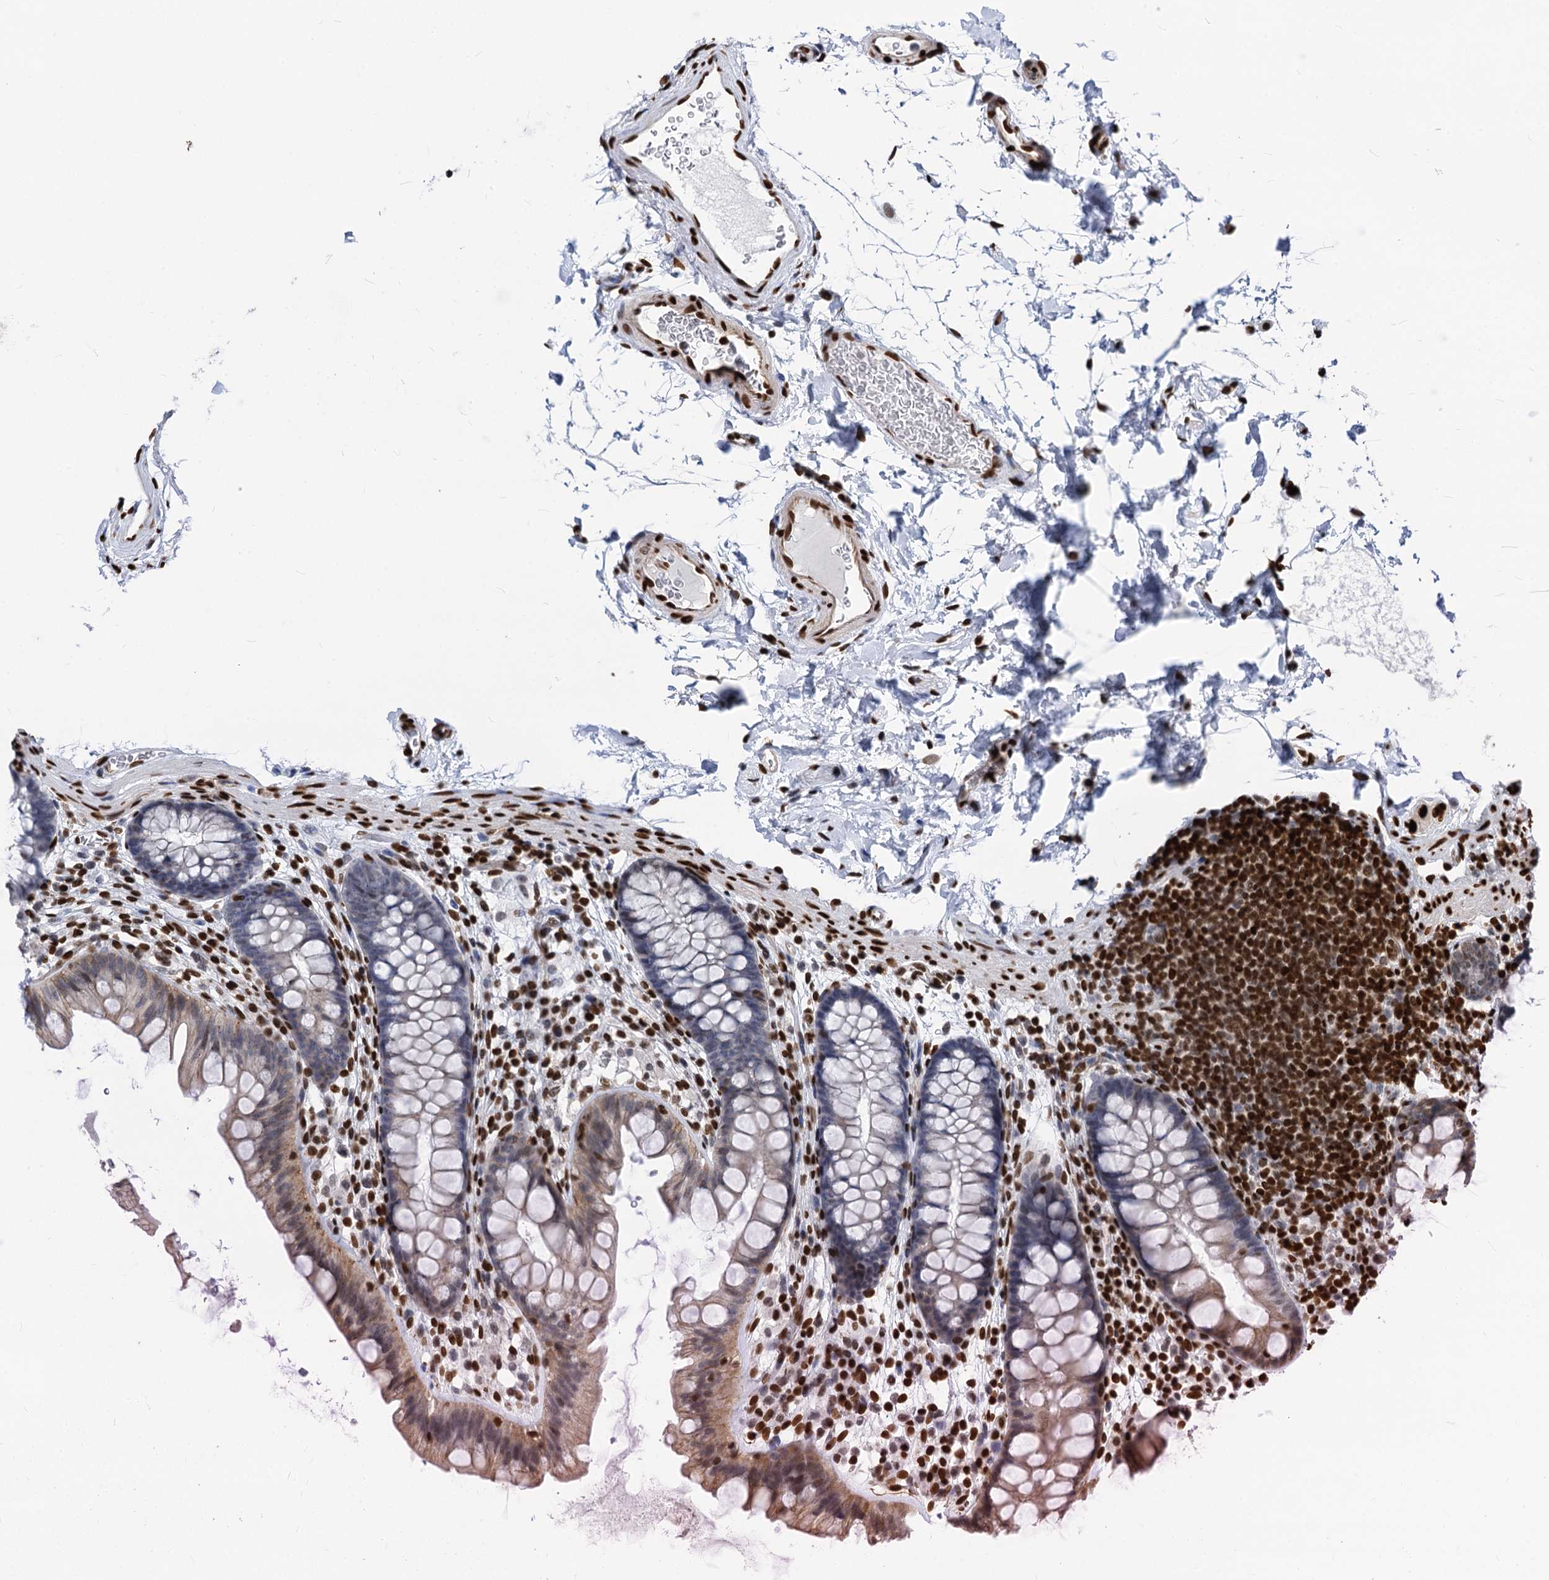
{"staining": {"intensity": "strong", "quantity": ">75%", "location": "cytoplasmic/membranous"}, "tissue": "colon", "cell_type": "Endothelial cells", "image_type": "normal", "snomed": [{"axis": "morphology", "description": "Normal tissue, NOS"}, {"axis": "topography", "description": "Colon"}], "caption": "About >75% of endothelial cells in normal colon exhibit strong cytoplasmic/membranous protein staining as visualized by brown immunohistochemical staining.", "gene": "MECP2", "patient": {"sex": "female", "age": 62}}